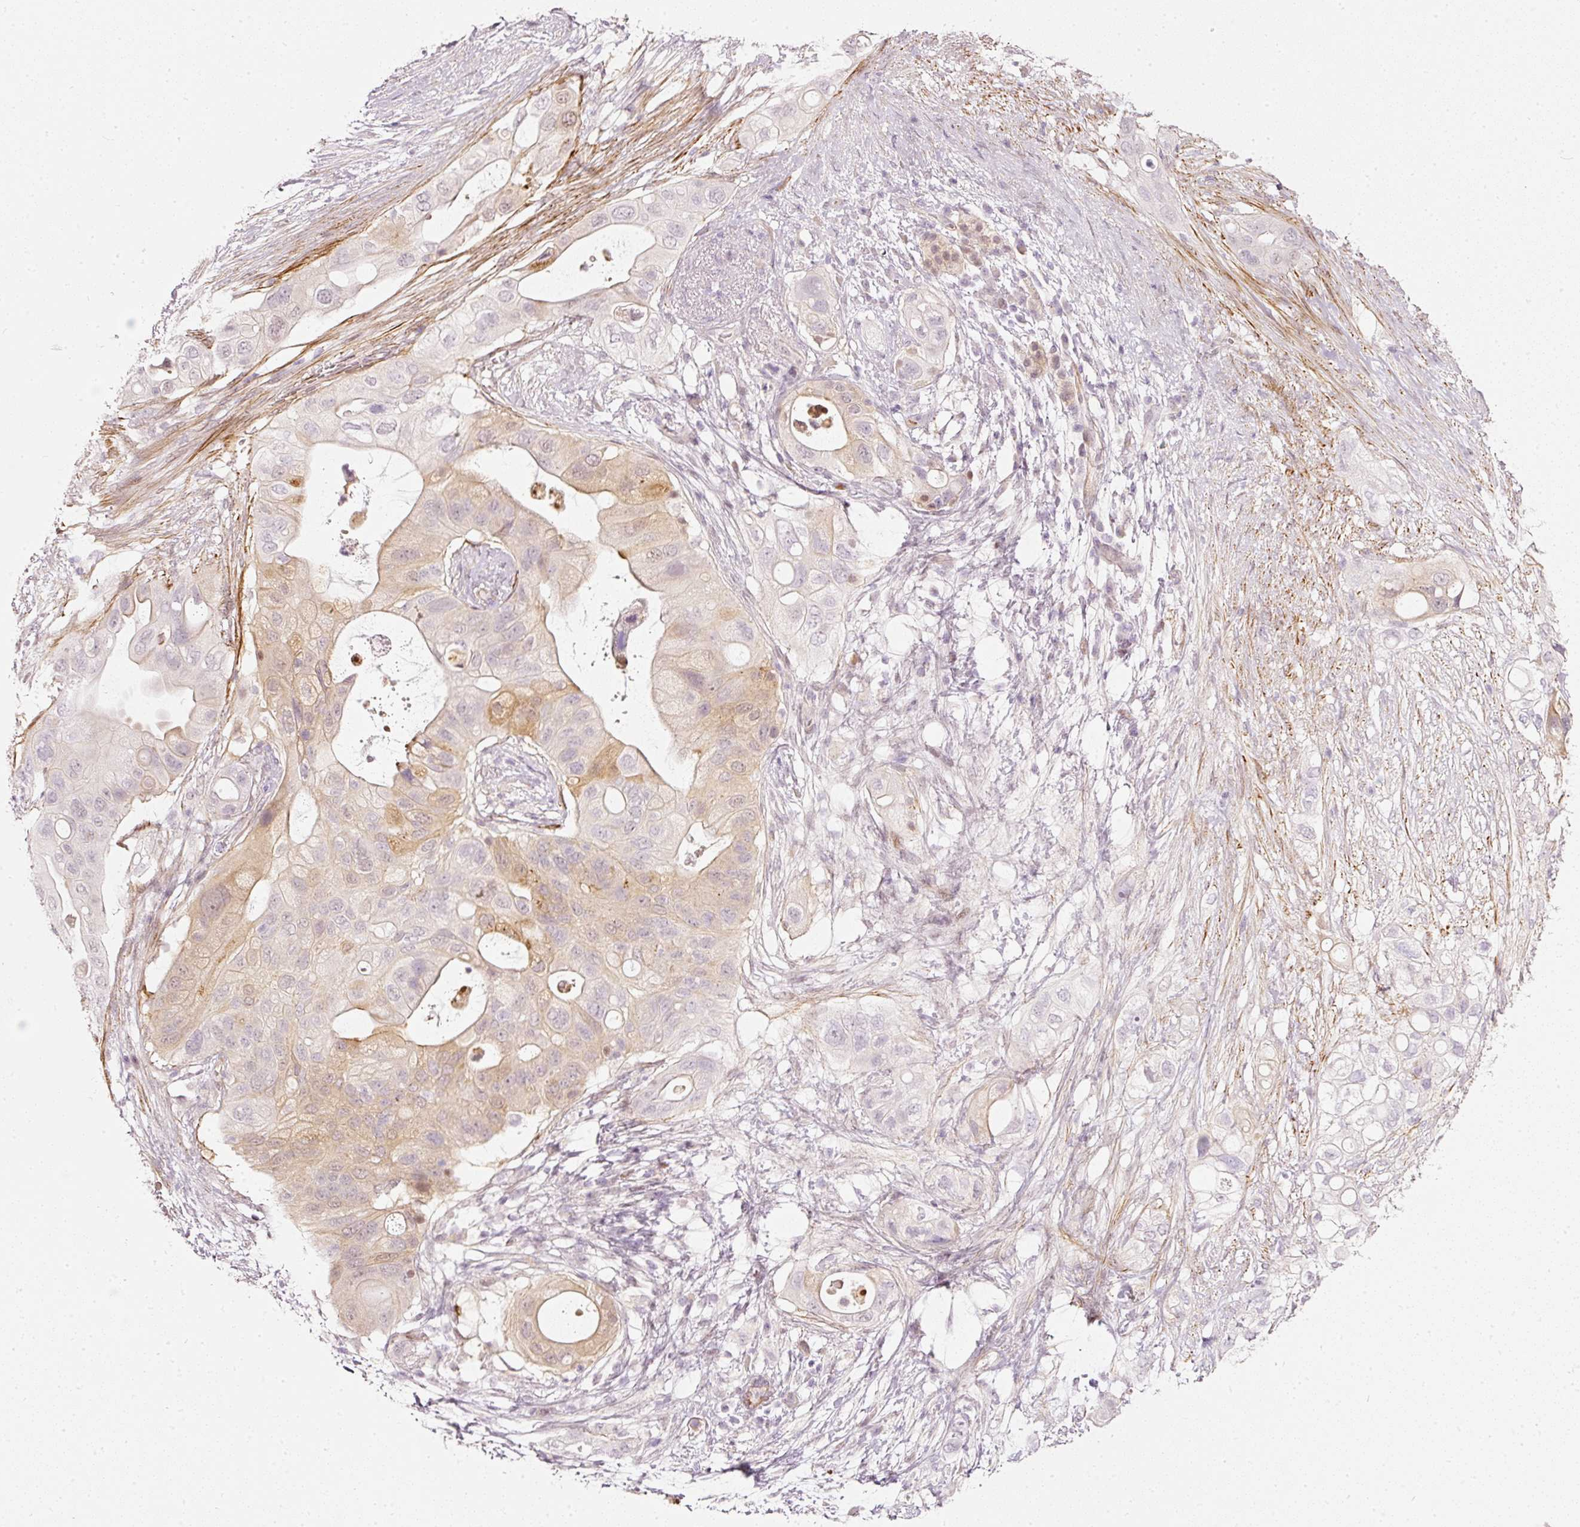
{"staining": {"intensity": "weak", "quantity": "<25%", "location": "cytoplasmic/membranous"}, "tissue": "pancreatic cancer", "cell_type": "Tumor cells", "image_type": "cancer", "snomed": [{"axis": "morphology", "description": "Adenocarcinoma, NOS"}, {"axis": "topography", "description": "Pancreas"}], "caption": "High power microscopy image of an immunohistochemistry (IHC) photomicrograph of adenocarcinoma (pancreatic), revealing no significant expression in tumor cells.", "gene": "TOGARAM1", "patient": {"sex": "female", "age": 72}}